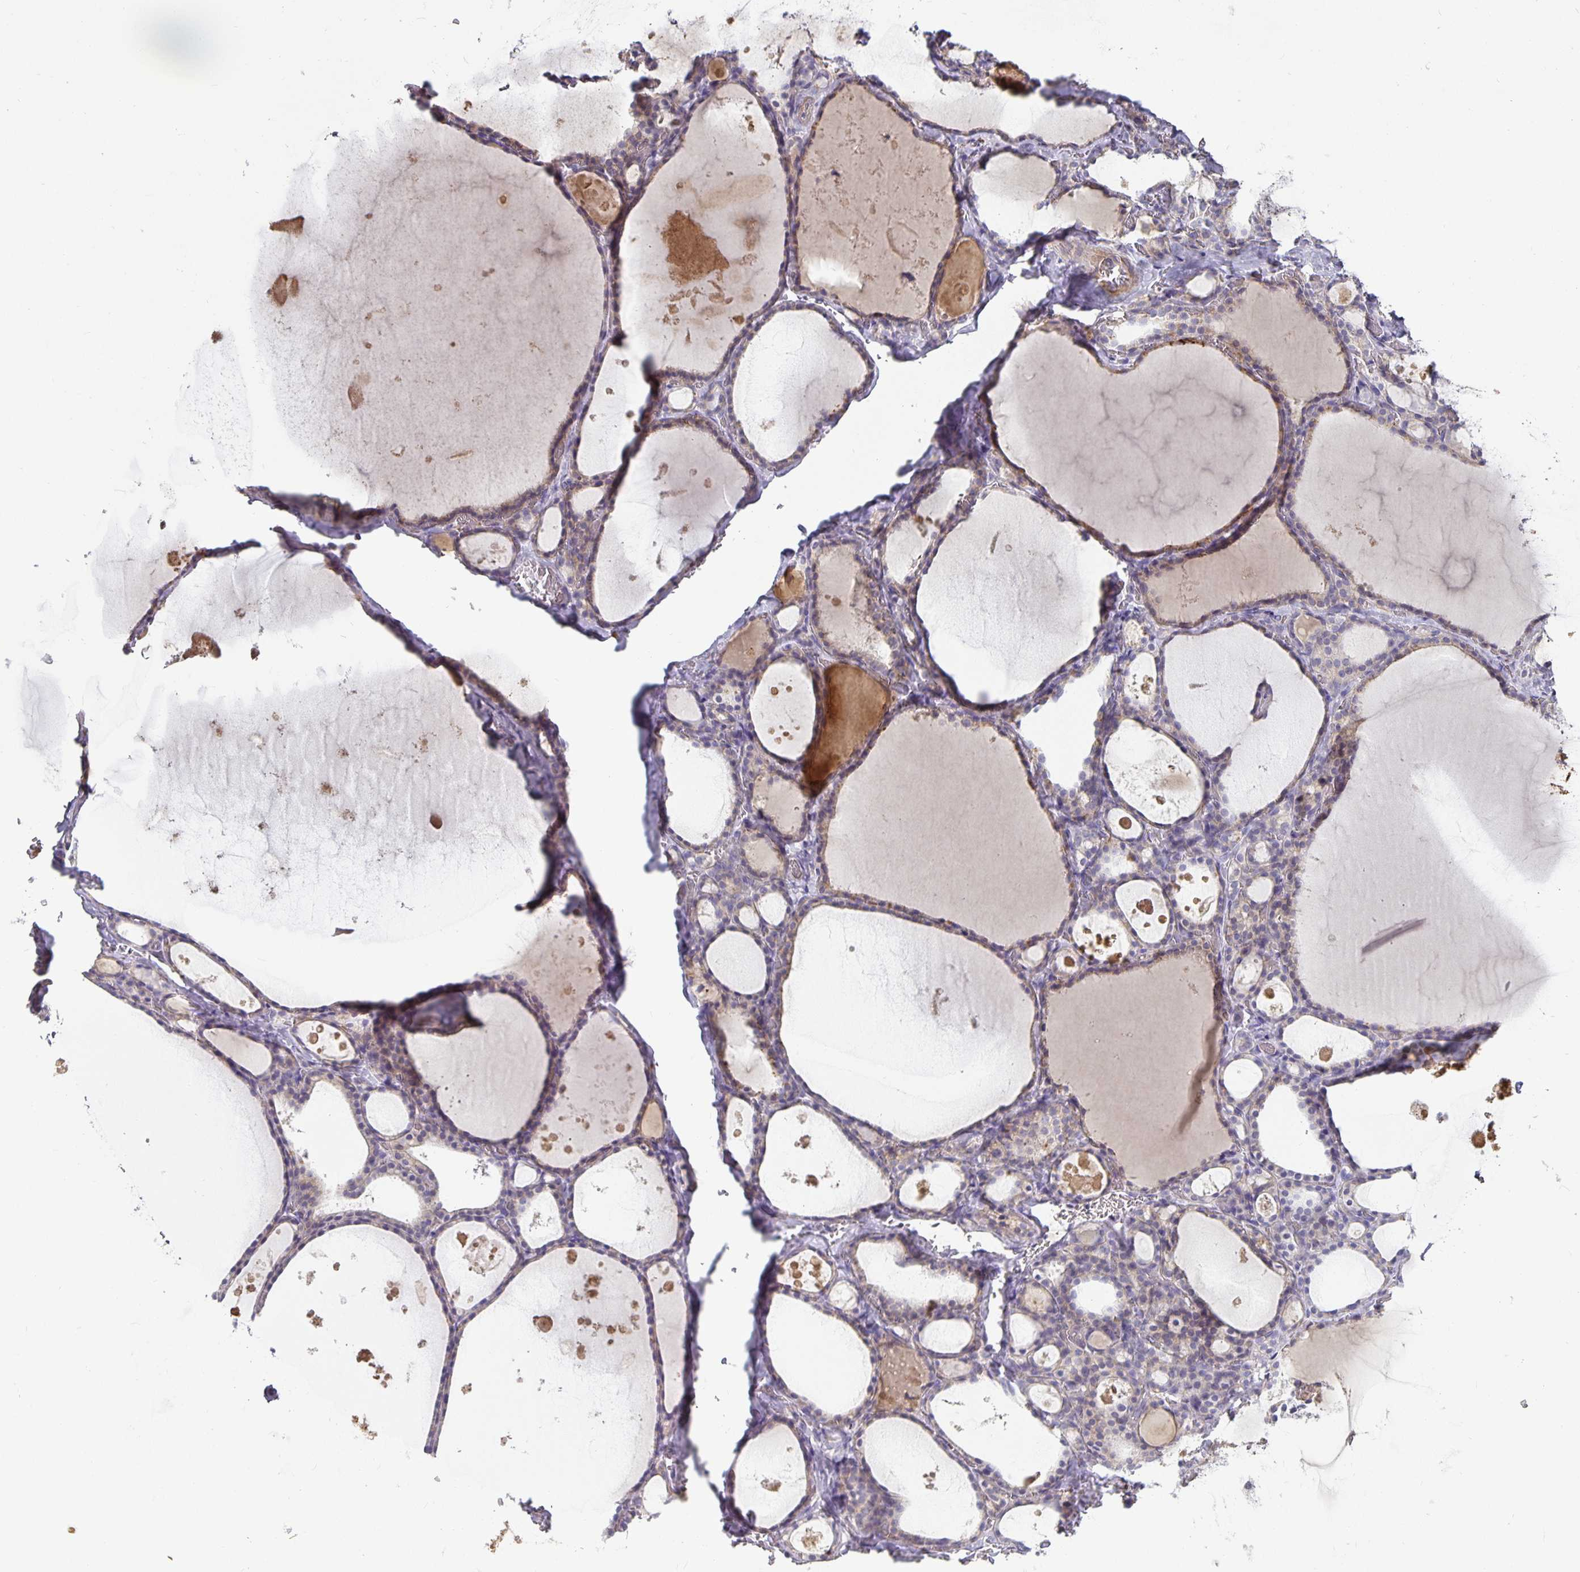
{"staining": {"intensity": "weak", "quantity": "<25%", "location": "cytoplasmic/membranous"}, "tissue": "thyroid gland", "cell_type": "Glandular cells", "image_type": "normal", "snomed": [{"axis": "morphology", "description": "Normal tissue, NOS"}, {"axis": "topography", "description": "Thyroid gland"}], "caption": "Unremarkable thyroid gland was stained to show a protein in brown. There is no significant positivity in glandular cells.", "gene": "CA12", "patient": {"sex": "male", "age": 56}}